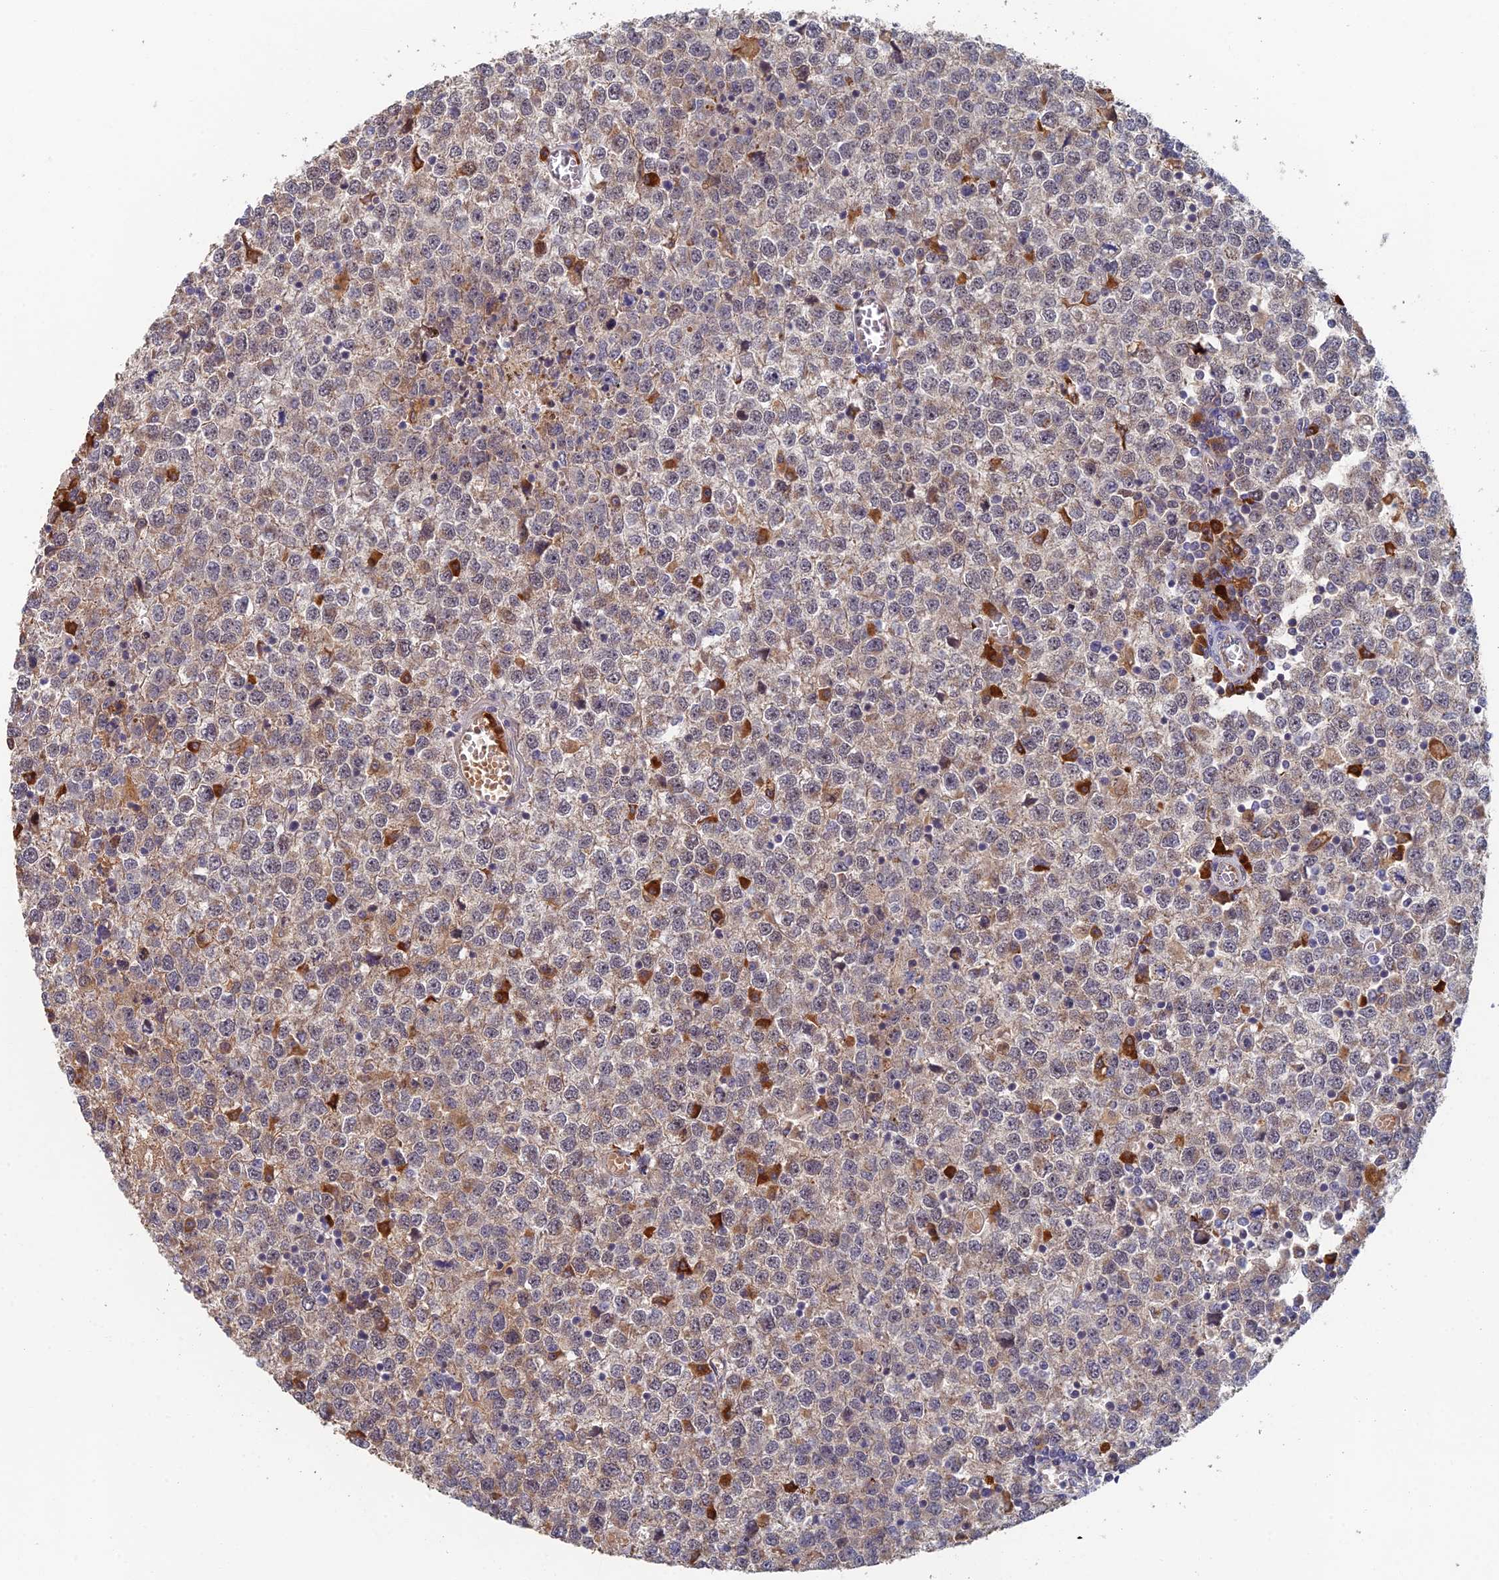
{"staining": {"intensity": "weak", "quantity": "25%-75%", "location": "cytoplasmic/membranous"}, "tissue": "testis cancer", "cell_type": "Tumor cells", "image_type": "cancer", "snomed": [{"axis": "morphology", "description": "Seminoma, NOS"}, {"axis": "topography", "description": "Testis"}], "caption": "IHC photomicrograph of neoplastic tissue: human seminoma (testis) stained using immunohistochemistry exhibits low levels of weak protein expression localized specifically in the cytoplasmic/membranous of tumor cells, appearing as a cytoplasmic/membranous brown color.", "gene": "GPATCH1", "patient": {"sex": "male", "age": 65}}